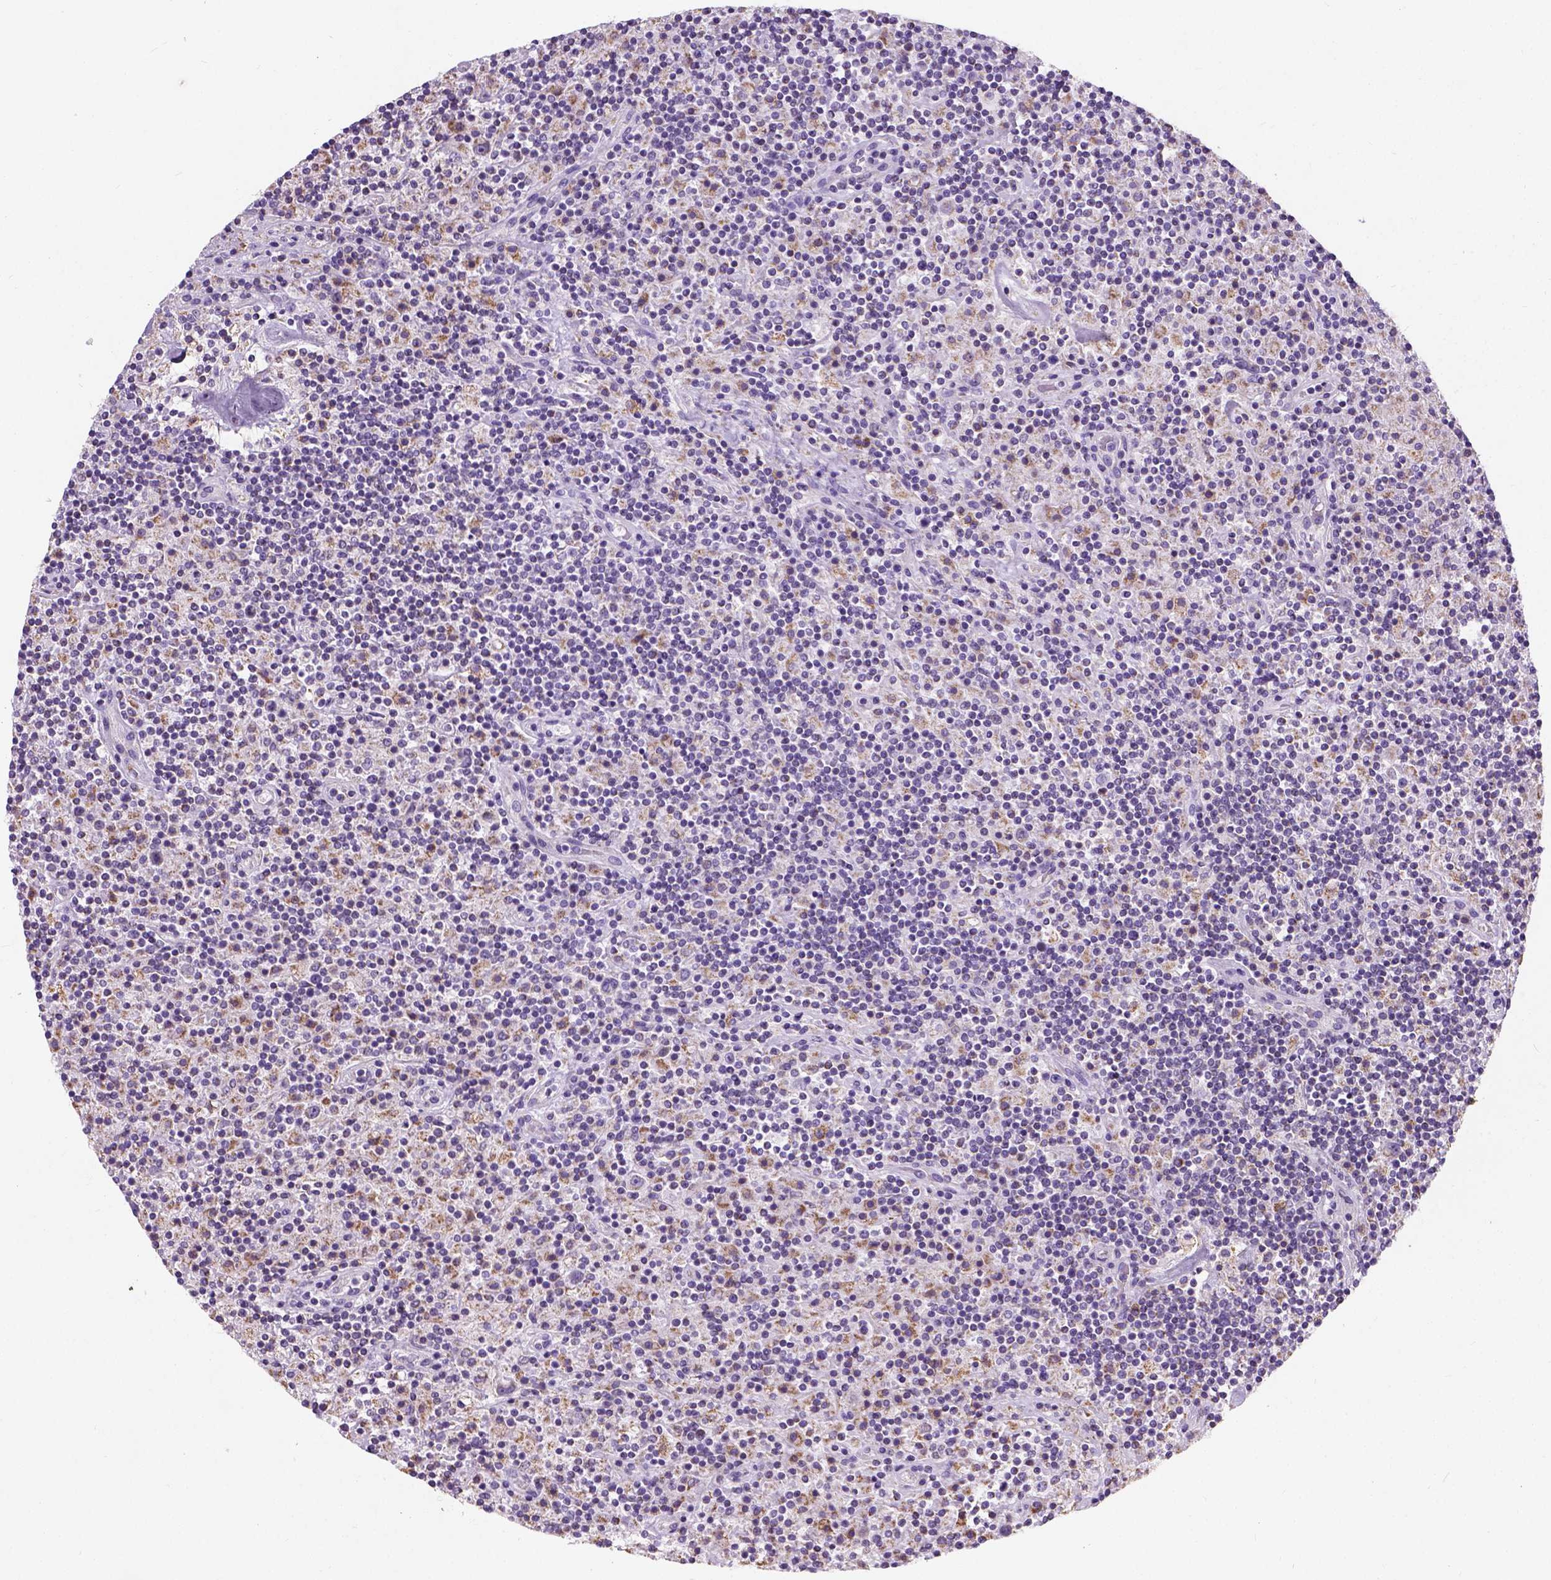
{"staining": {"intensity": "negative", "quantity": "none", "location": "none"}, "tissue": "lymphoma", "cell_type": "Tumor cells", "image_type": "cancer", "snomed": [{"axis": "morphology", "description": "Hodgkin's disease, NOS"}, {"axis": "topography", "description": "Lymph node"}], "caption": "Hodgkin's disease stained for a protein using immunohistochemistry (IHC) reveals no positivity tumor cells.", "gene": "CHODL", "patient": {"sex": "male", "age": 70}}